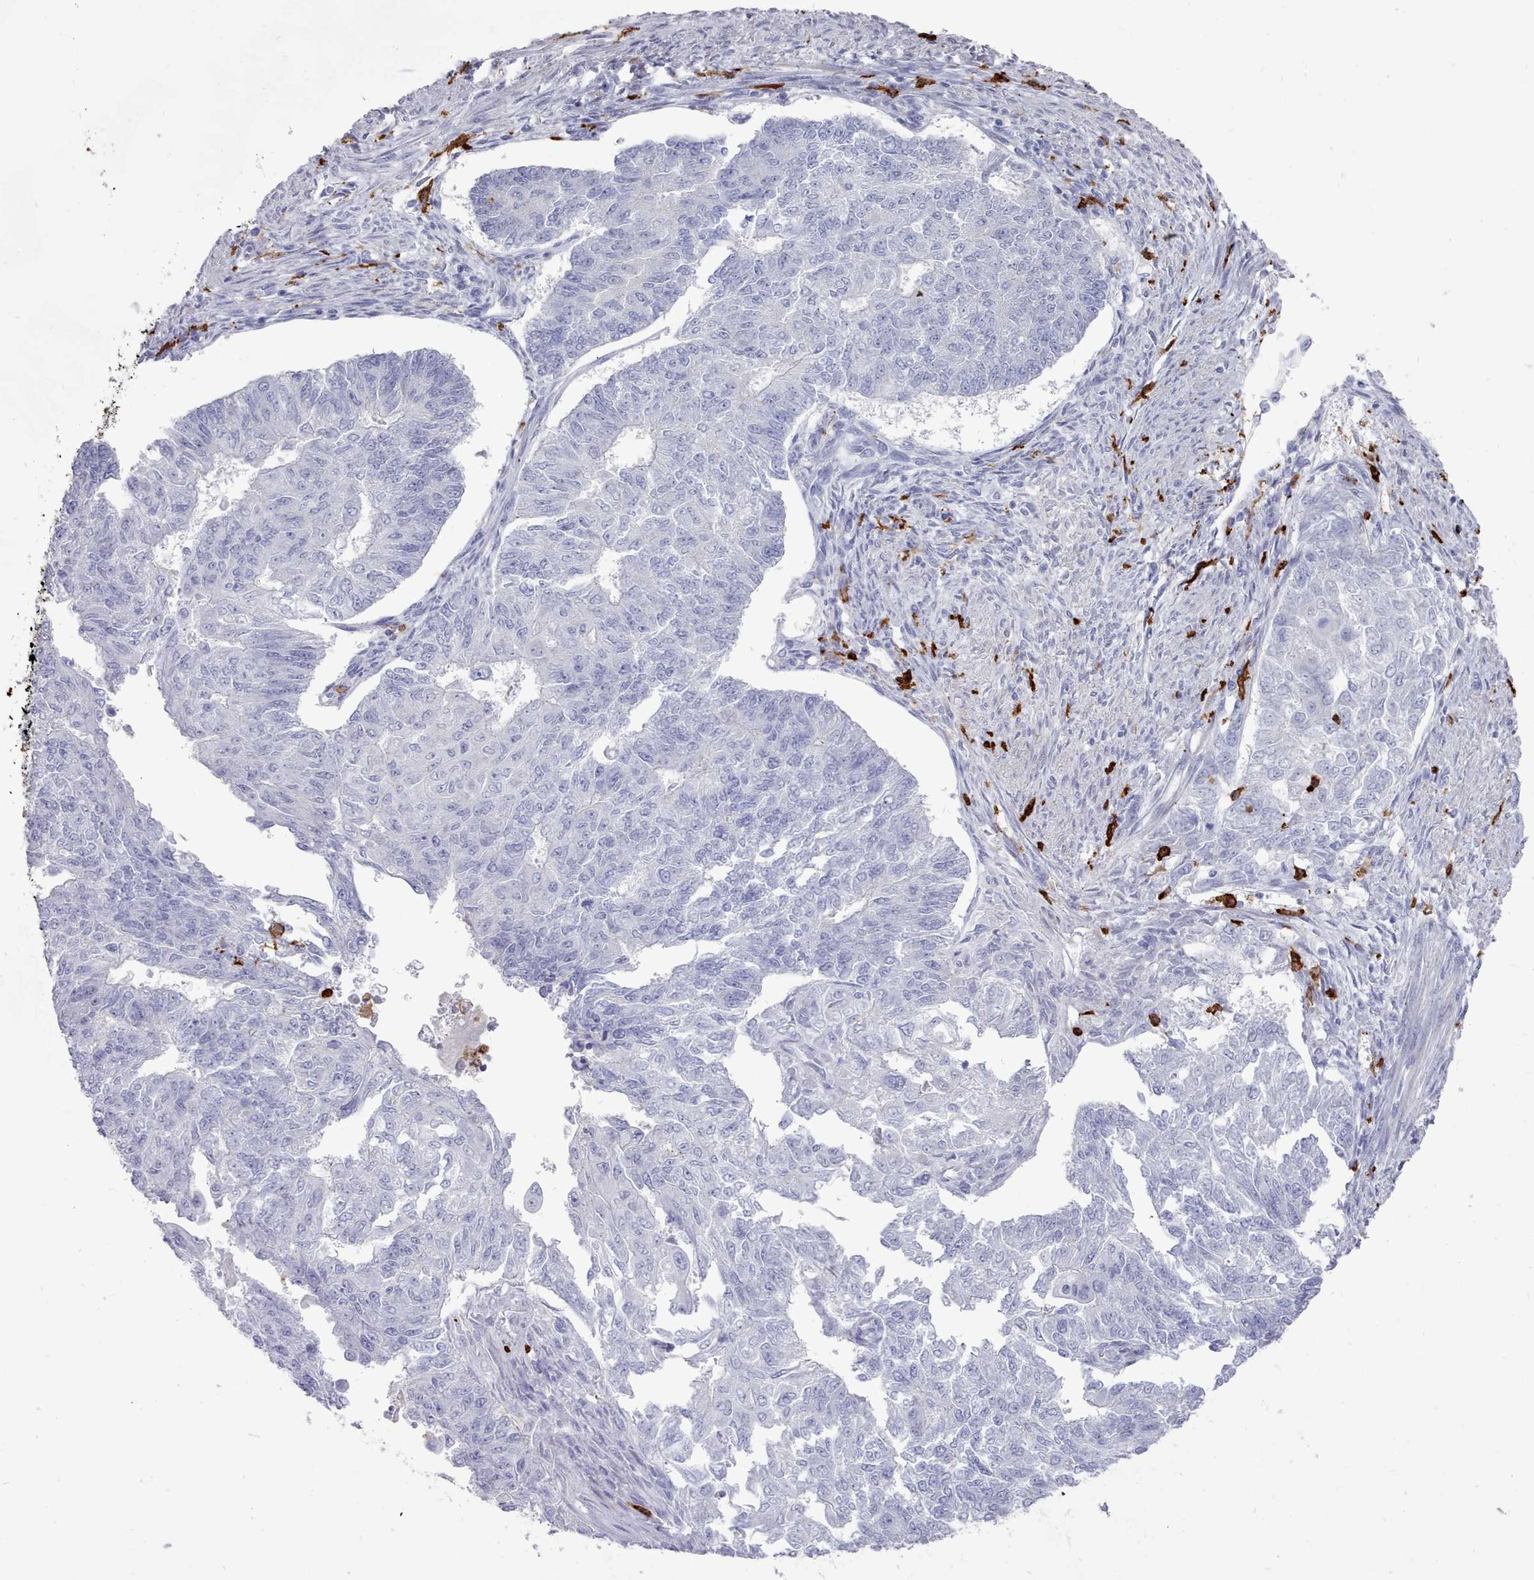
{"staining": {"intensity": "negative", "quantity": "none", "location": "none"}, "tissue": "endometrial cancer", "cell_type": "Tumor cells", "image_type": "cancer", "snomed": [{"axis": "morphology", "description": "Adenocarcinoma, NOS"}, {"axis": "topography", "description": "Endometrium"}], "caption": "Immunohistochemistry (IHC) of endometrial adenocarcinoma exhibits no staining in tumor cells.", "gene": "AIF1", "patient": {"sex": "female", "age": 32}}